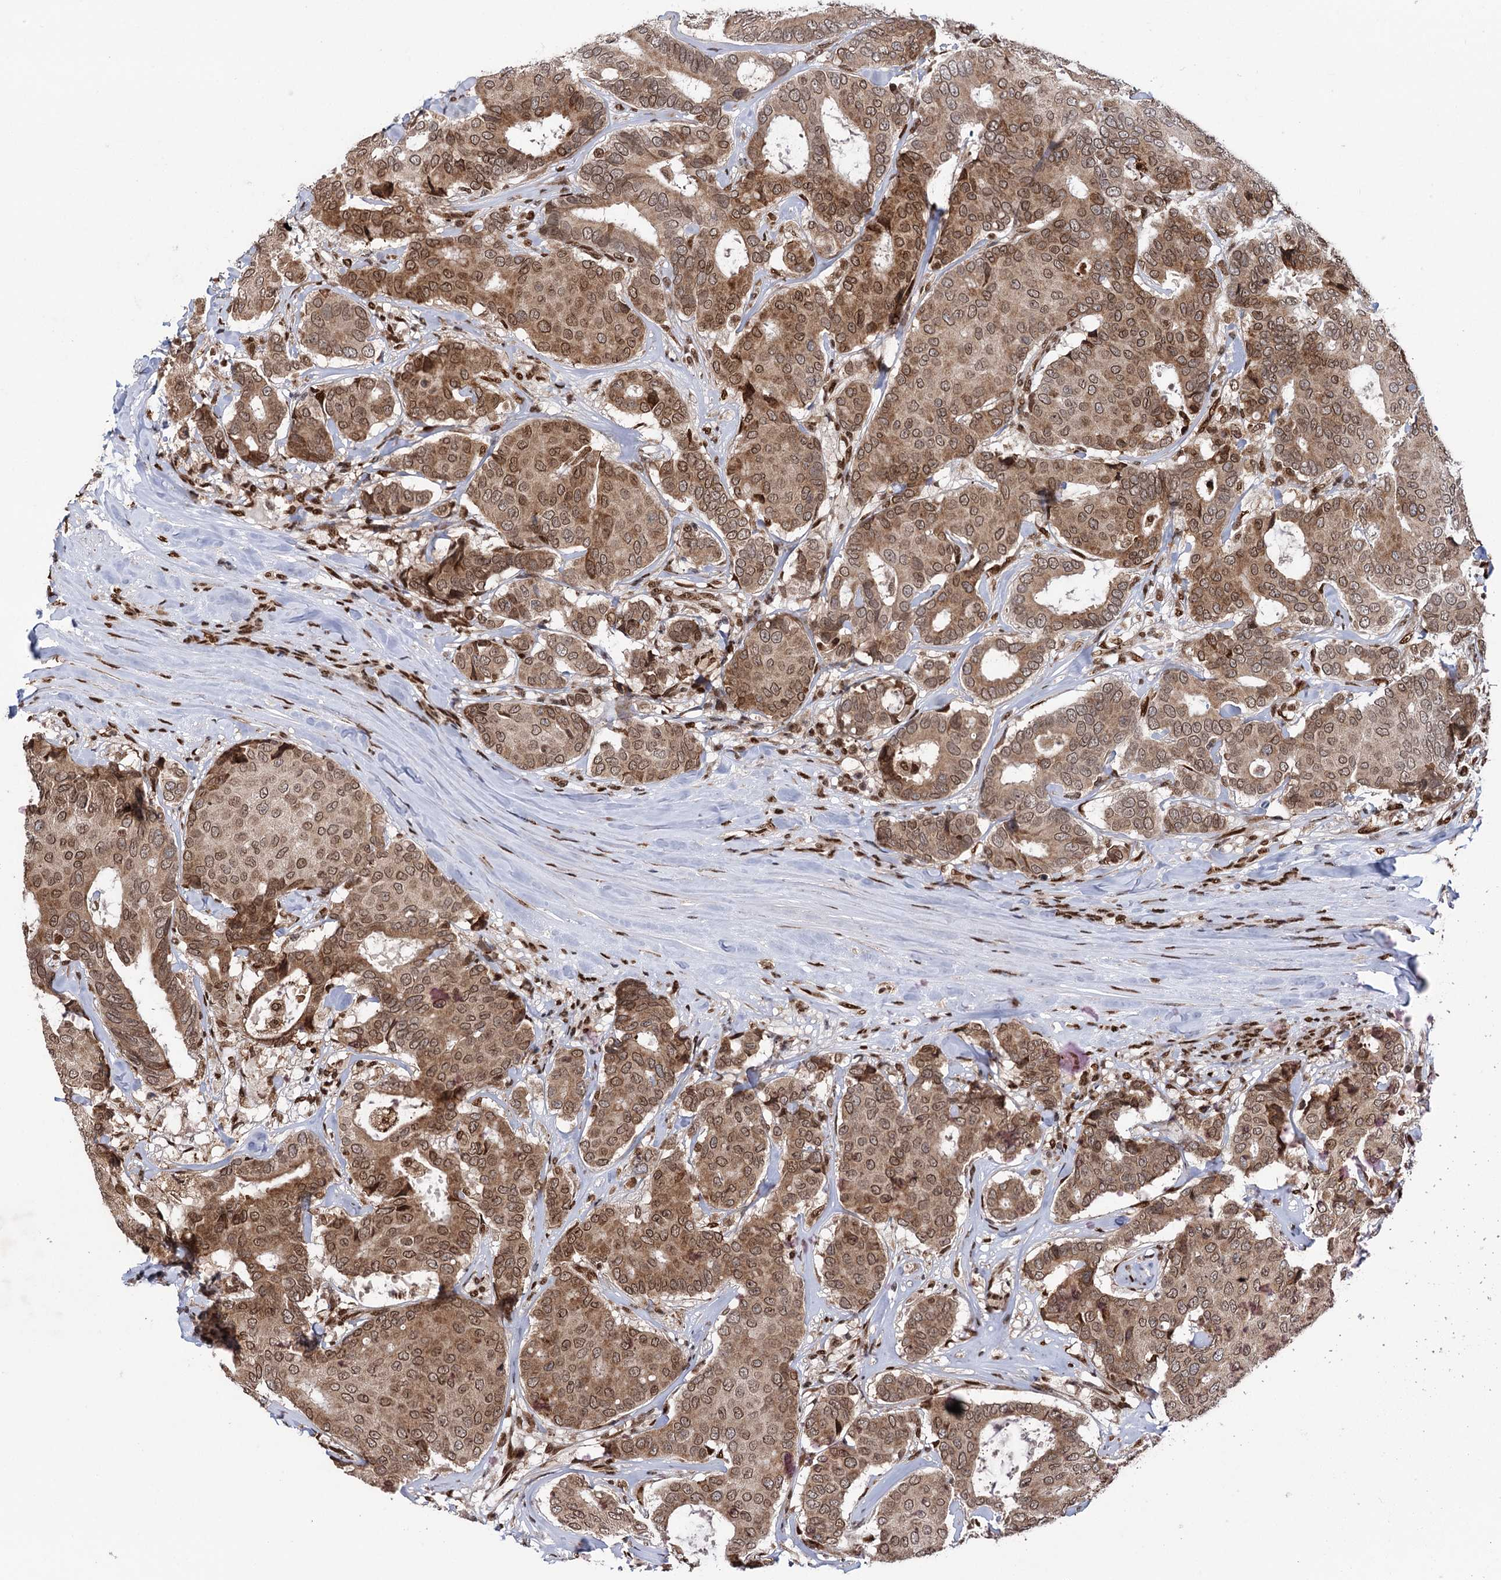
{"staining": {"intensity": "moderate", "quantity": ">75%", "location": "cytoplasmic/membranous,nuclear"}, "tissue": "breast cancer", "cell_type": "Tumor cells", "image_type": "cancer", "snomed": [{"axis": "morphology", "description": "Duct carcinoma"}, {"axis": "topography", "description": "Breast"}], "caption": "The image exhibits a brown stain indicating the presence of a protein in the cytoplasmic/membranous and nuclear of tumor cells in breast cancer.", "gene": "MESD", "patient": {"sex": "female", "age": 75}}